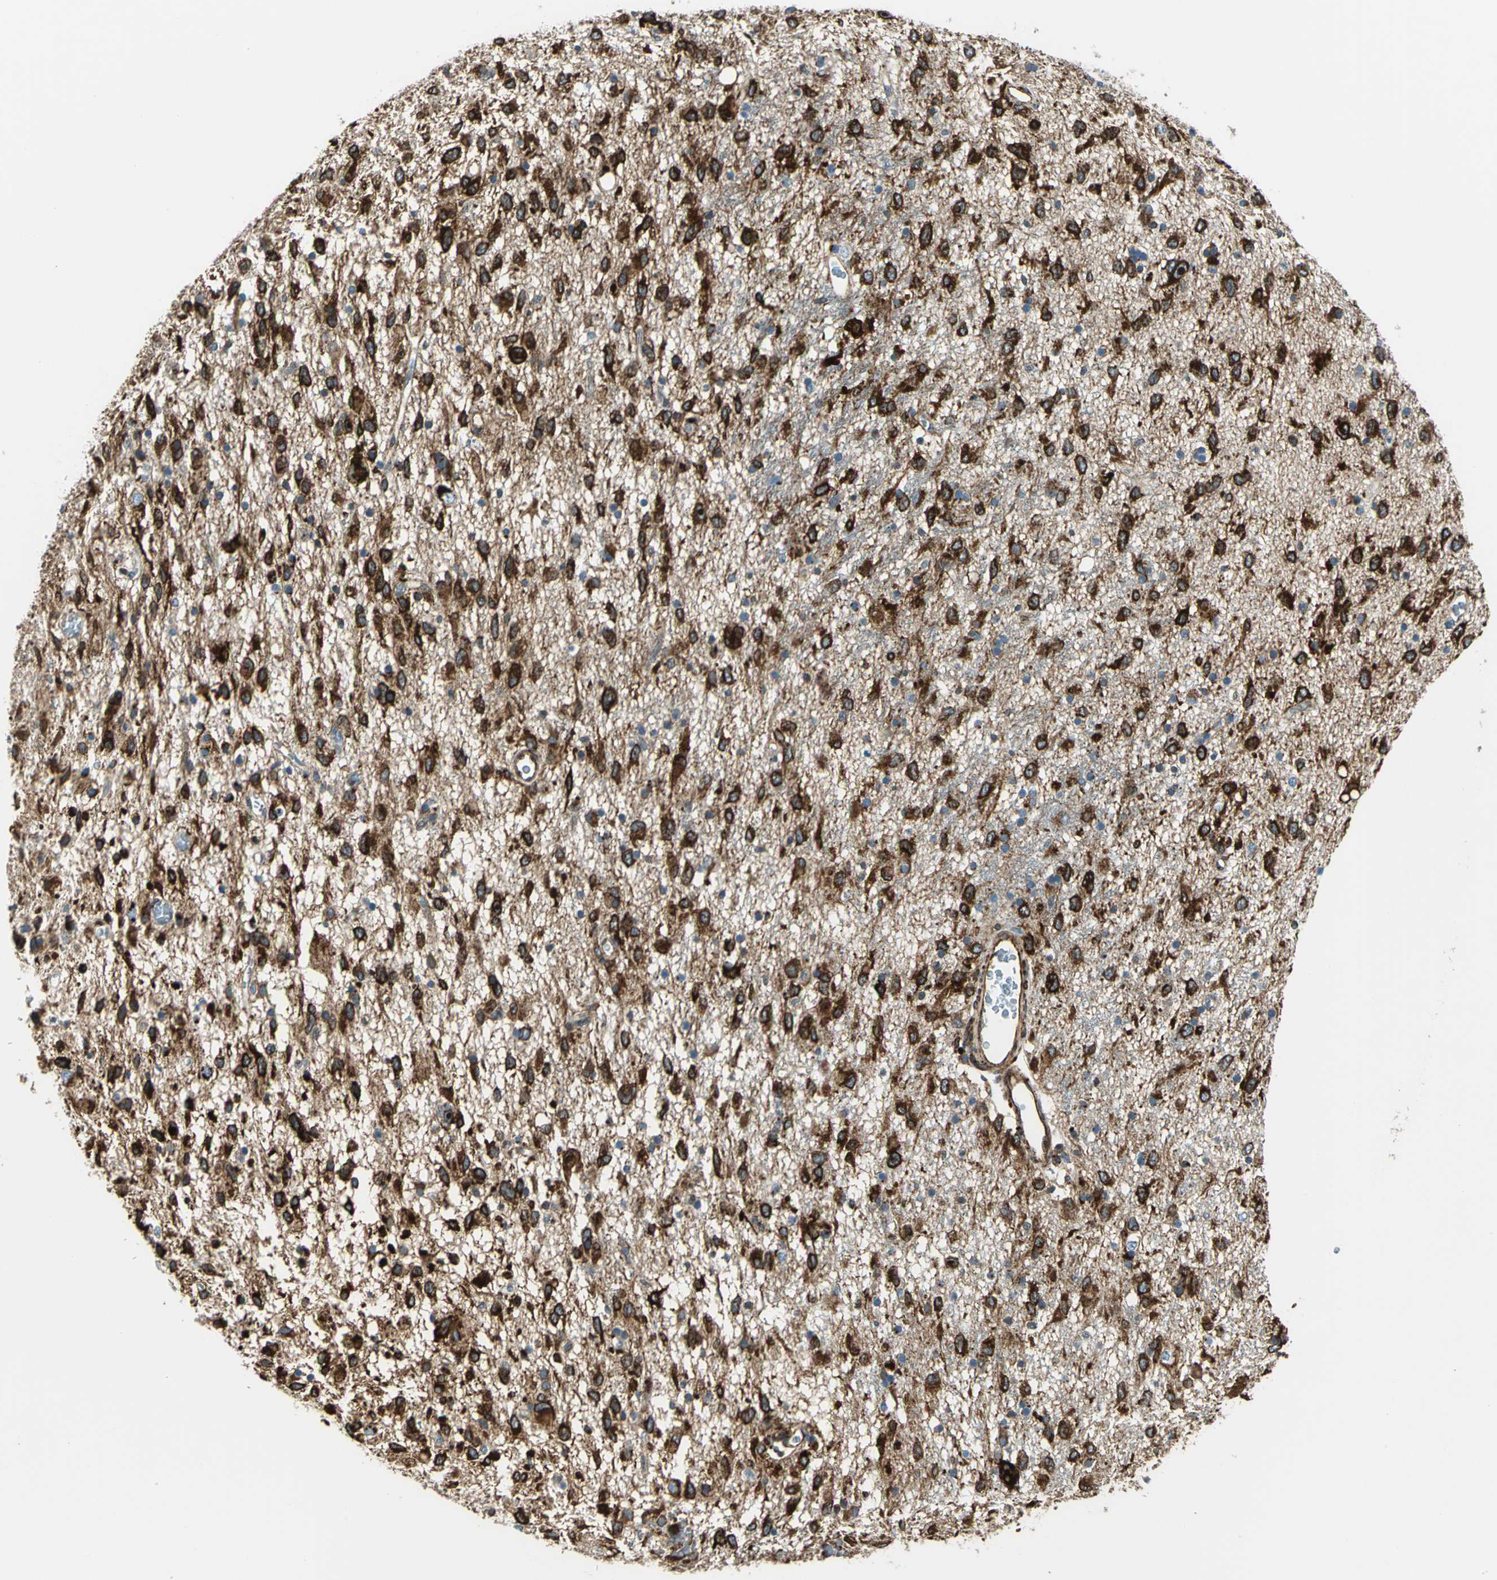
{"staining": {"intensity": "strong", "quantity": ">75%", "location": "cytoplasmic/membranous"}, "tissue": "glioma", "cell_type": "Tumor cells", "image_type": "cancer", "snomed": [{"axis": "morphology", "description": "Glioma, malignant, Low grade"}, {"axis": "topography", "description": "Brain"}], "caption": "Tumor cells exhibit strong cytoplasmic/membranous positivity in approximately >75% of cells in low-grade glioma (malignant). (Brightfield microscopy of DAB IHC at high magnification).", "gene": "HSPB1", "patient": {"sex": "male", "age": 77}}